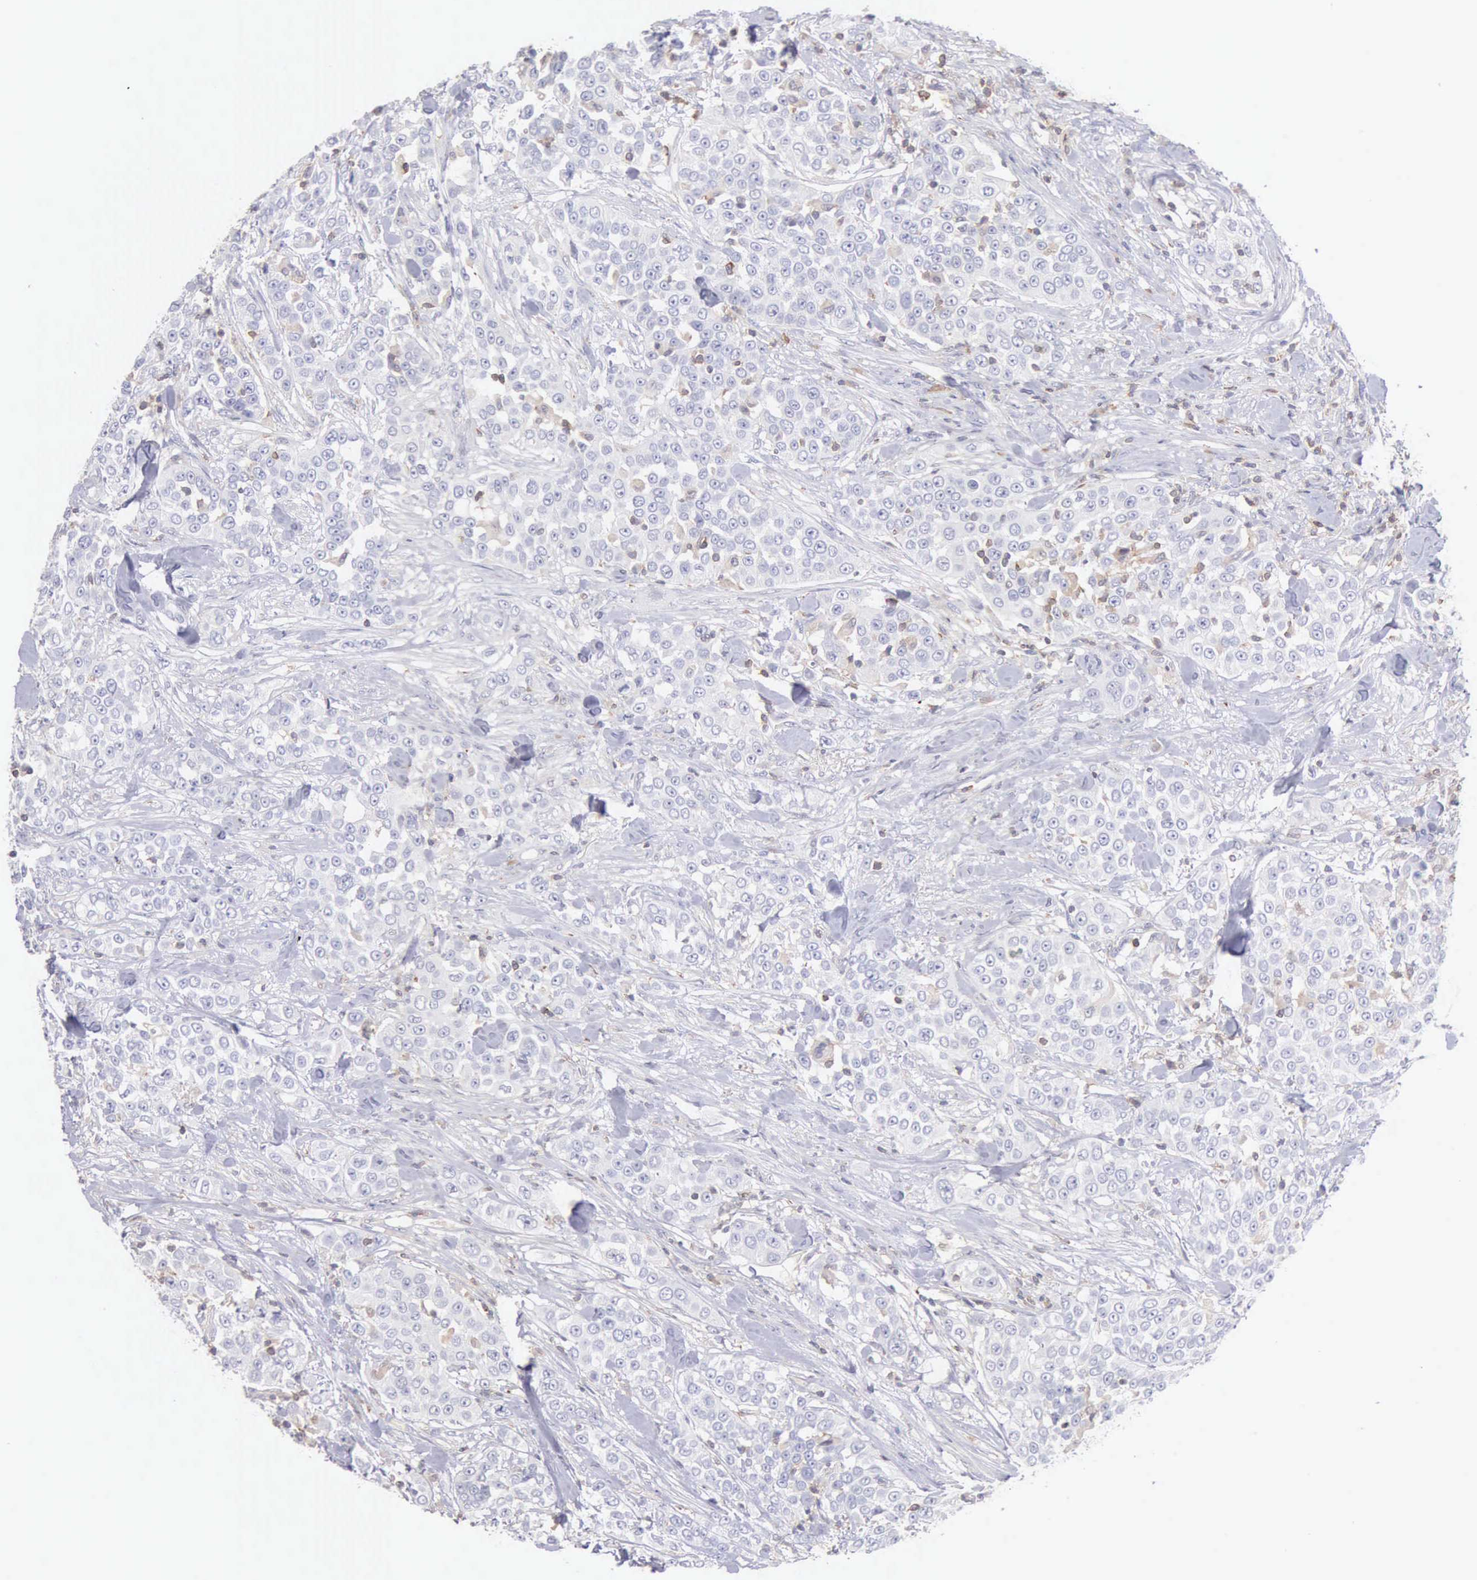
{"staining": {"intensity": "negative", "quantity": "none", "location": "none"}, "tissue": "urothelial cancer", "cell_type": "Tumor cells", "image_type": "cancer", "snomed": [{"axis": "morphology", "description": "Urothelial carcinoma, High grade"}, {"axis": "topography", "description": "Urinary bladder"}], "caption": "A high-resolution micrograph shows immunohistochemistry staining of urothelial carcinoma (high-grade), which reveals no significant staining in tumor cells.", "gene": "SASH3", "patient": {"sex": "female", "age": 80}}